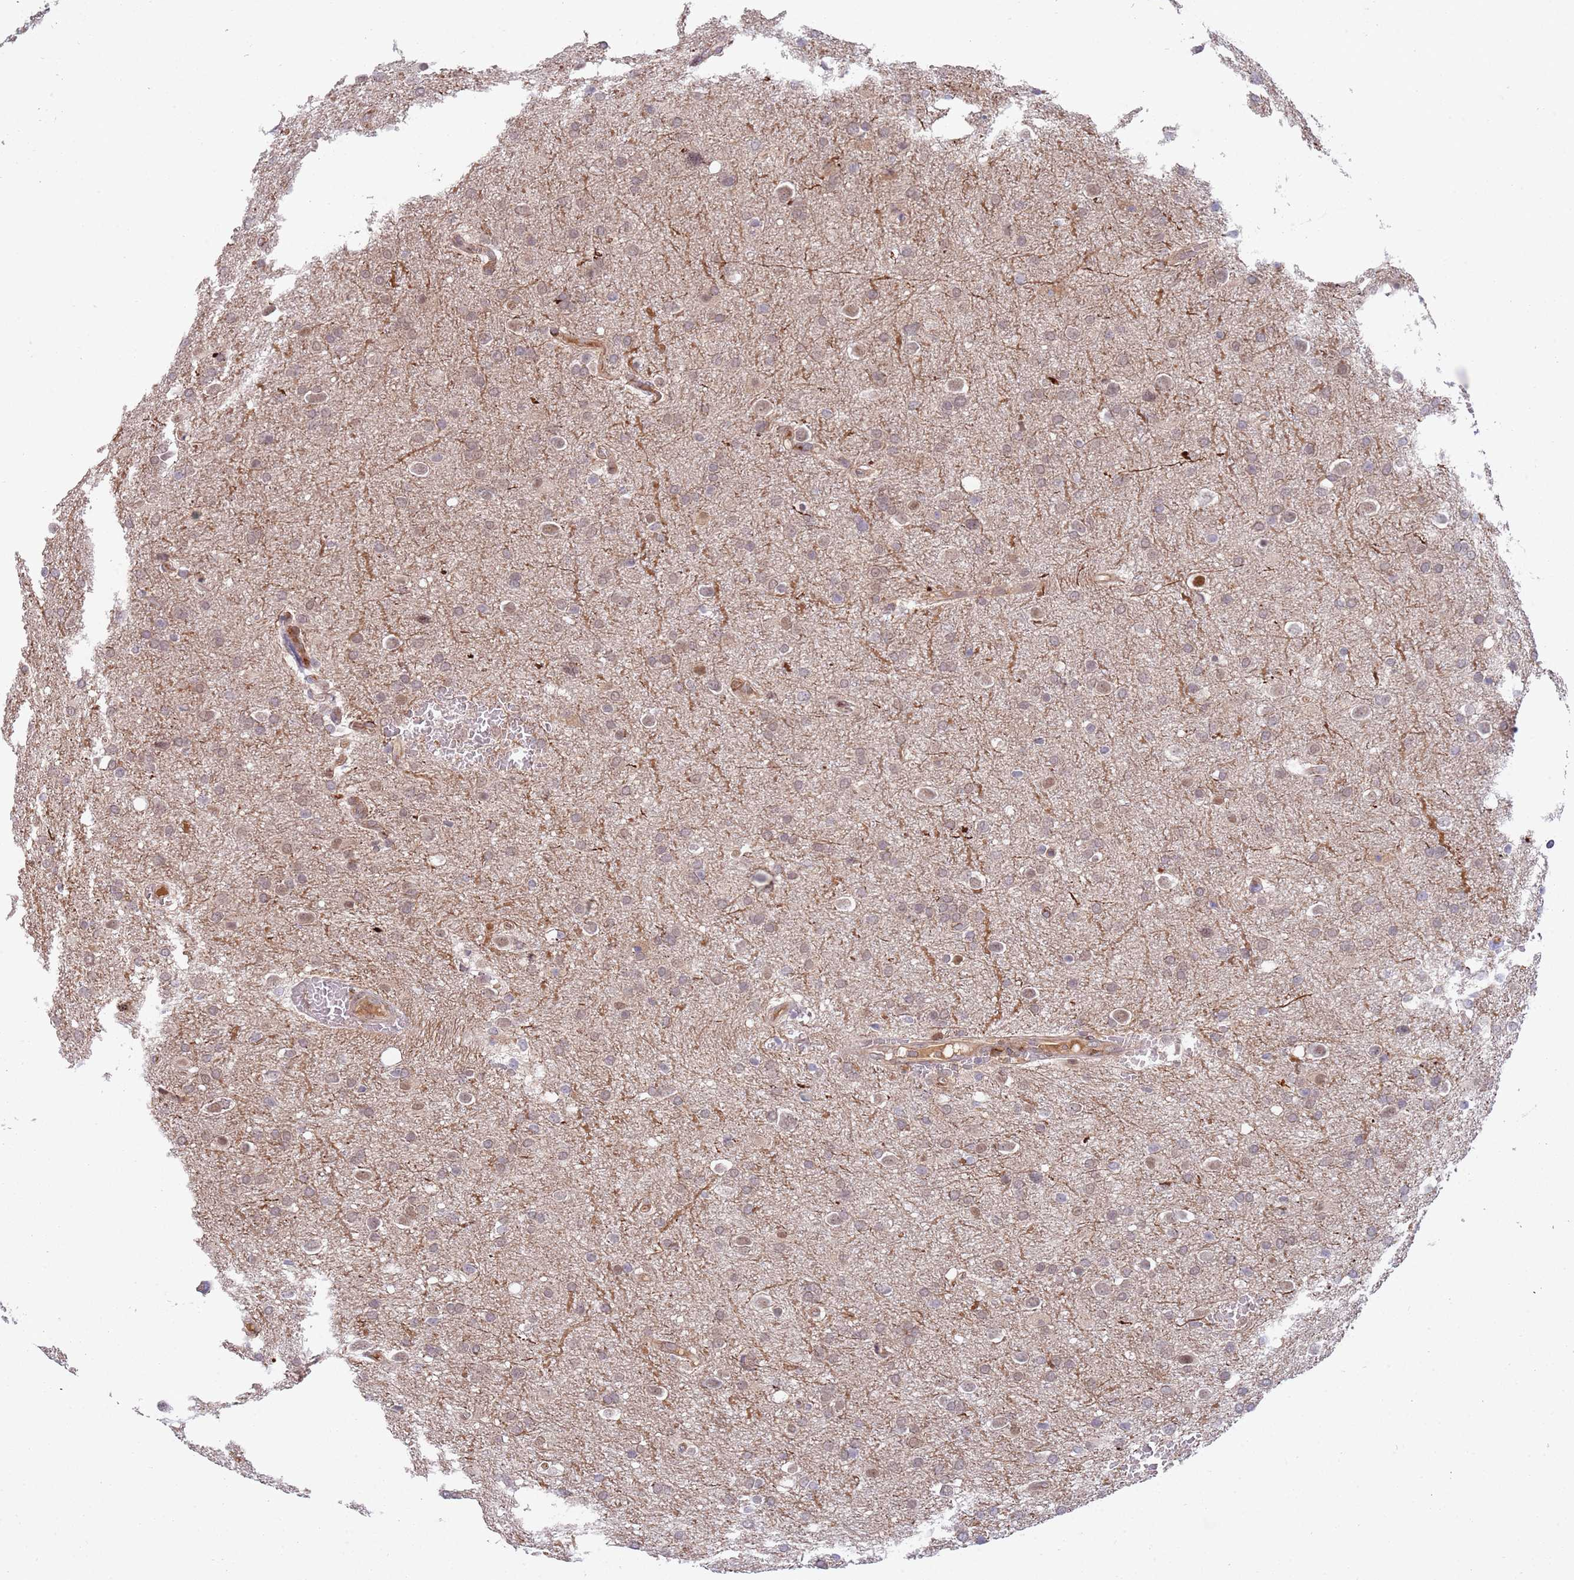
{"staining": {"intensity": "weak", "quantity": ">75%", "location": "cytoplasmic/membranous"}, "tissue": "glioma", "cell_type": "Tumor cells", "image_type": "cancer", "snomed": [{"axis": "morphology", "description": "Glioma, malignant, Low grade"}, {"axis": "topography", "description": "Brain"}], "caption": "Weak cytoplasmic/membranous expression for a protein is identified in approximately >75% of tumor cells of glioma using IHC.", "gene": "BTBD7", "patient": {"sex": "female", "age": 32}}